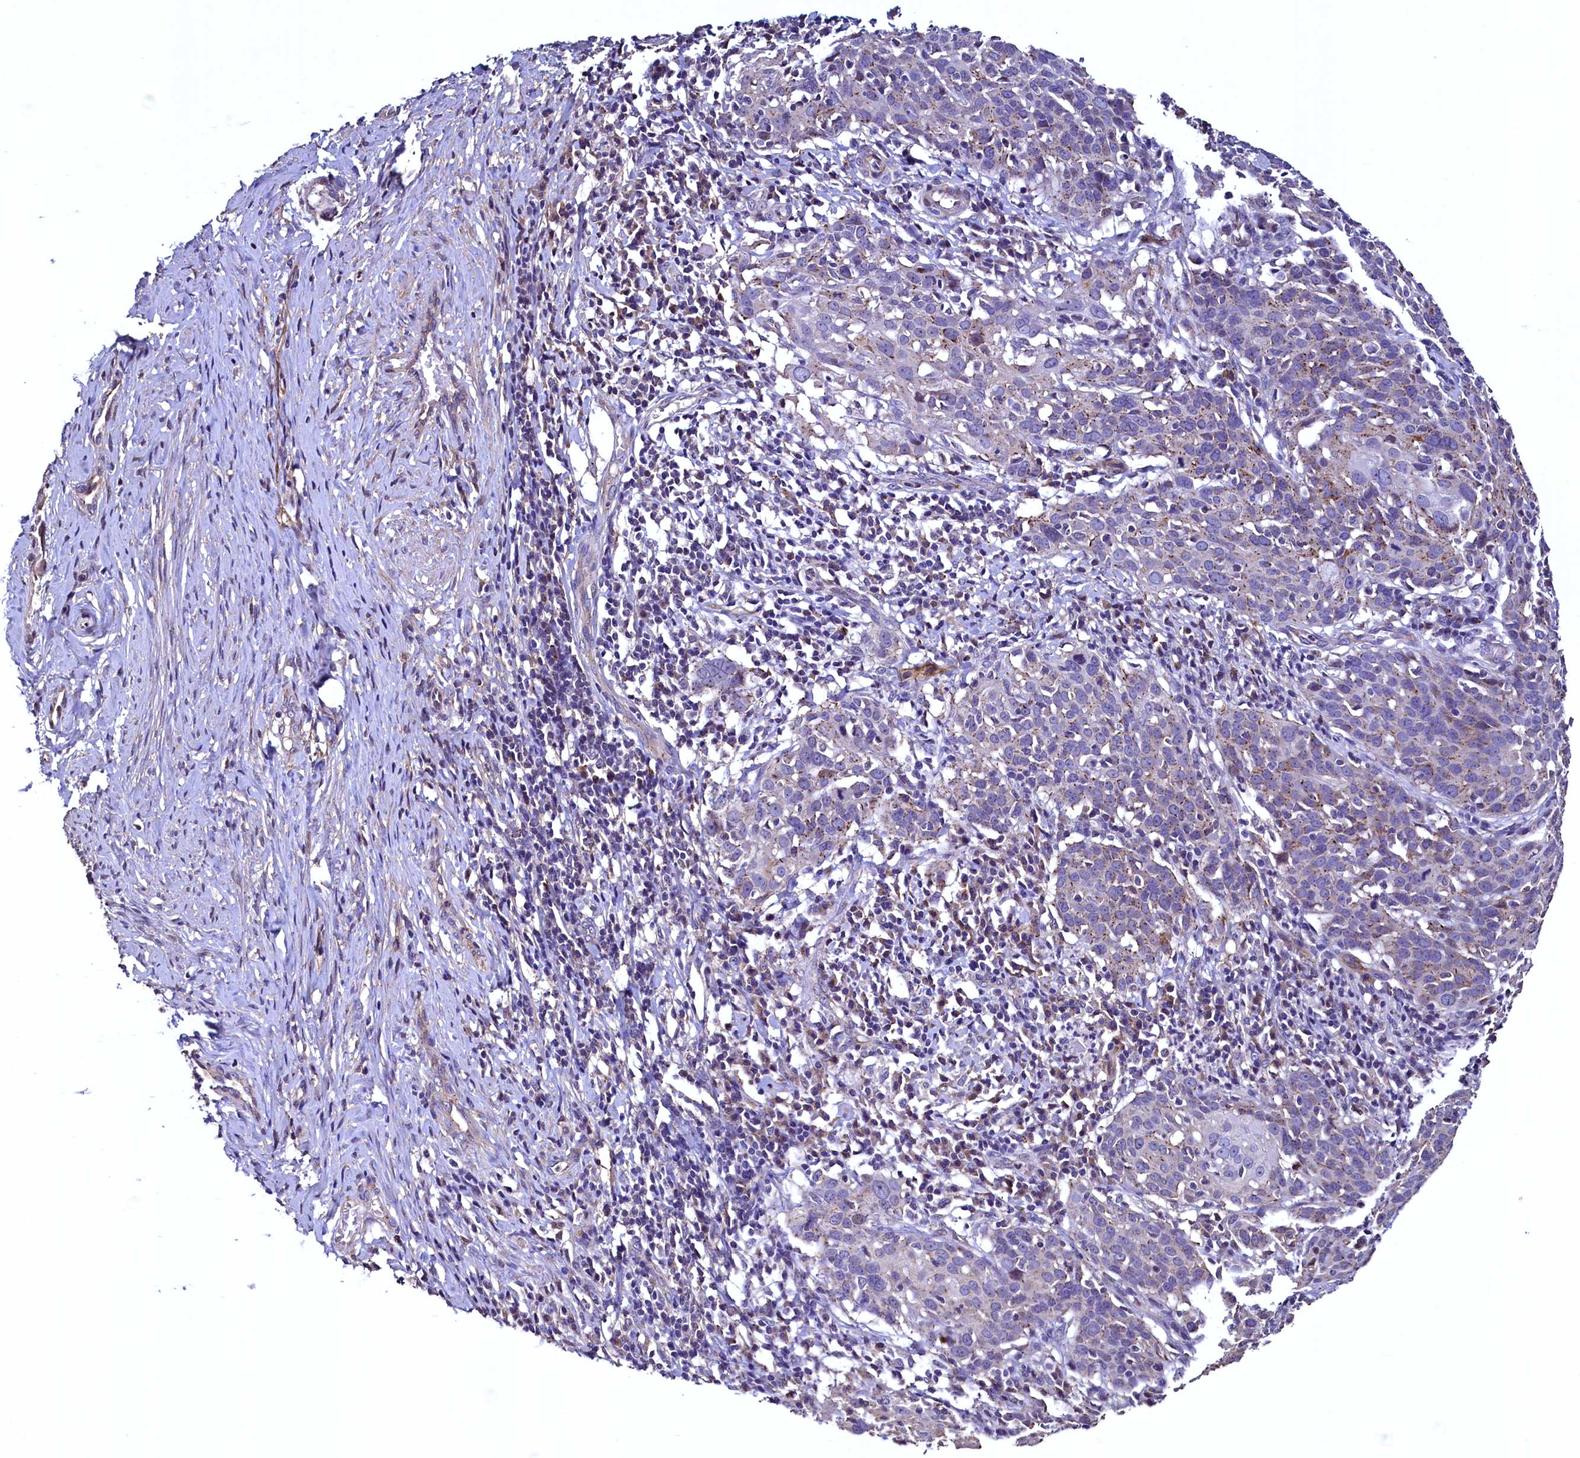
{"staining": {"intensity": "moderate", "quantity": "<25%", "location": "cytoplasmic/membranous"}, "tissue": "cervical cancer", "cell_type": "Tumor cells", "image_type": "cancer", "snomed": [{"axis": "morphology", "description": "Squamous cell carcinoma, NOS"}, {"axis": "topography", "description": "Cervix"}], "caption": "A low amount of moderate cytoplasmic/membranous staining is appreciated in approximately <25% of tumor cells in cervical cancer tissue. The staining was performed using DAB (3,3'-diaminobenzidine), with brown indicating positive protein expression. Nuclei are stained blue with hematoxylin.", "gene": "PALM", "patient": {"sex": "female", "age": 50}}